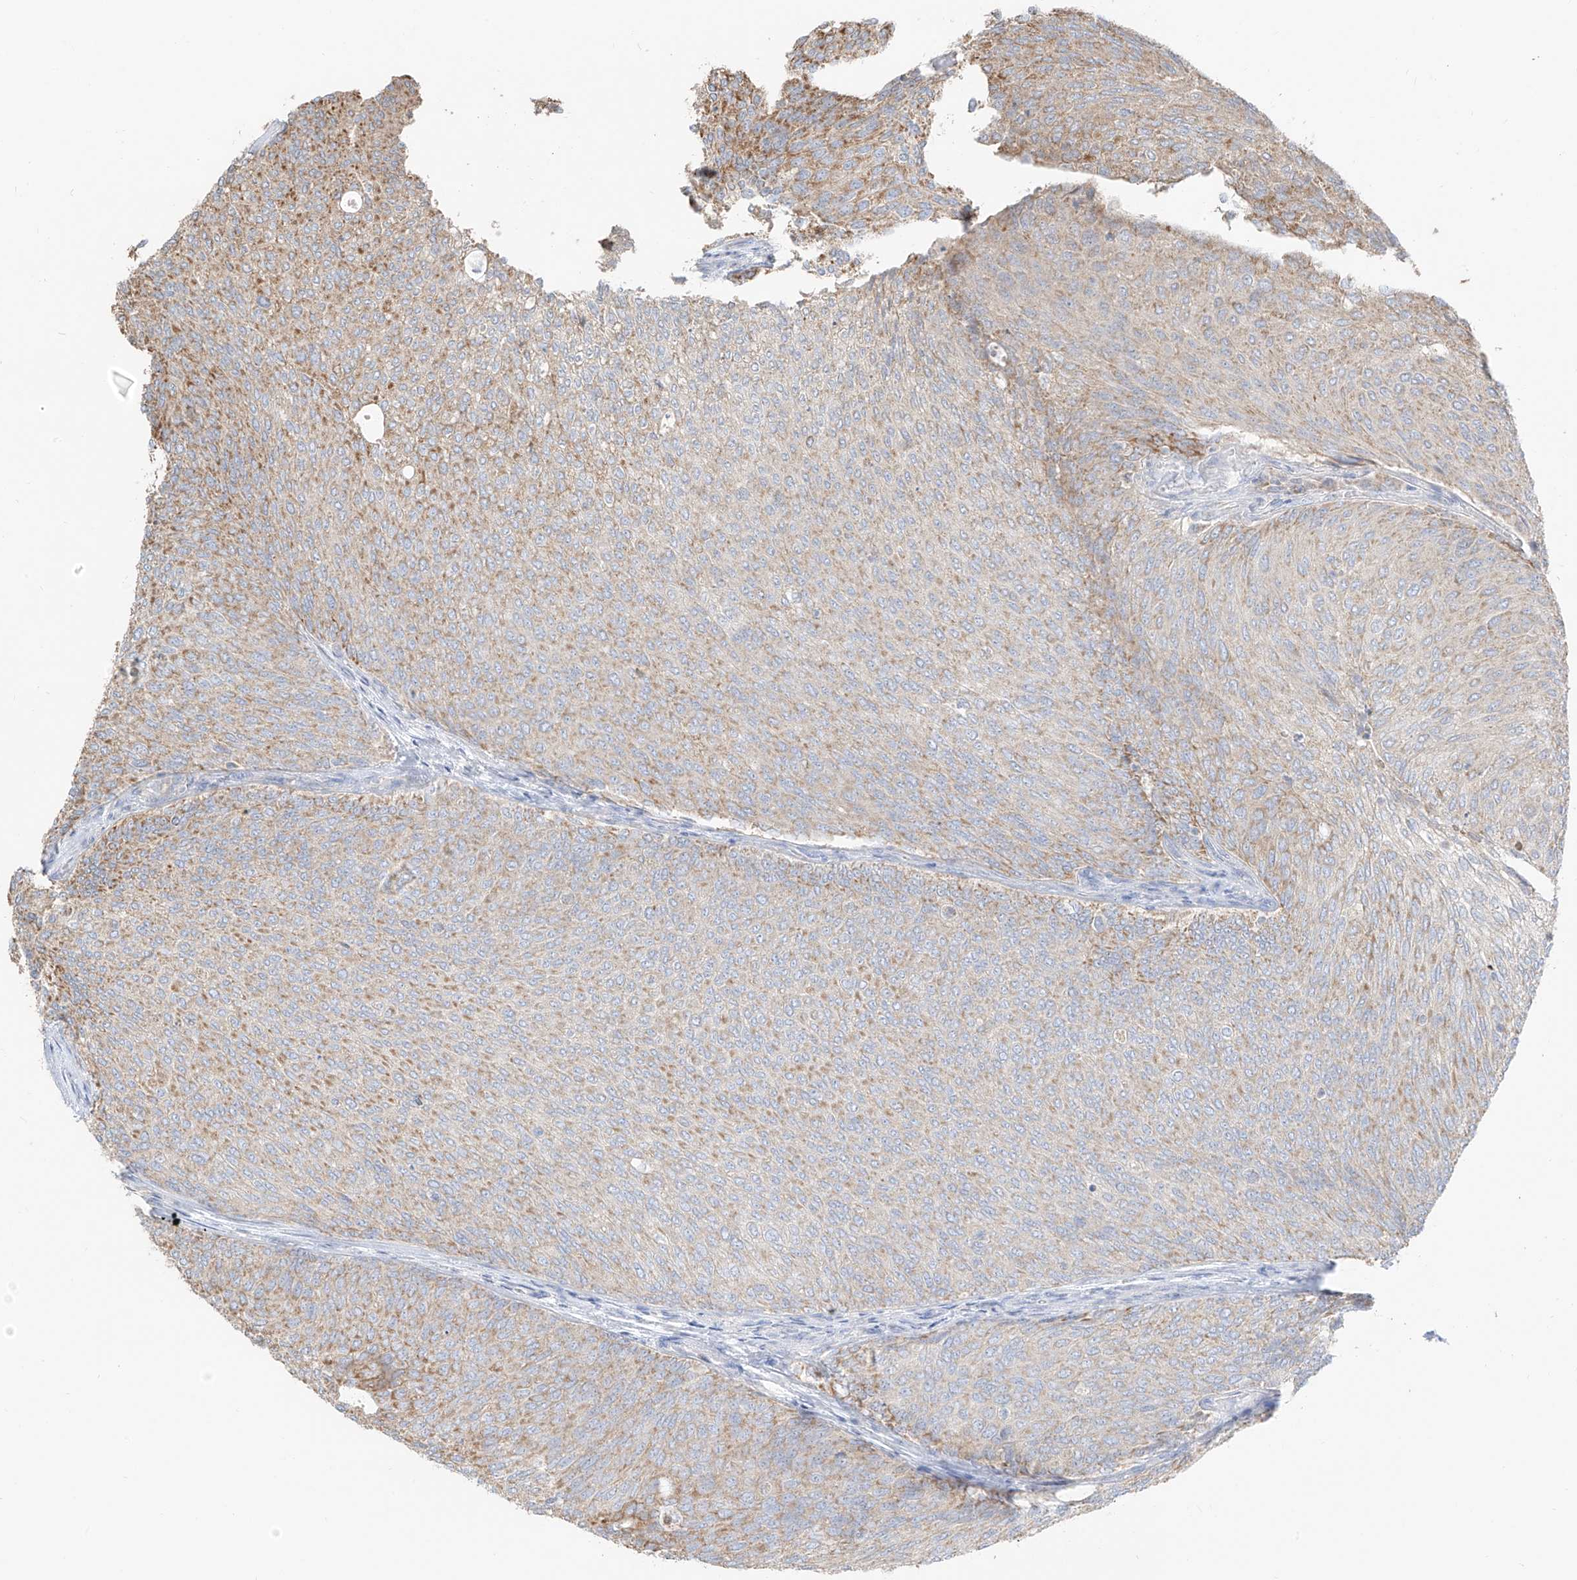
{"staining": {"intensity": "weak", "quantity": "25%-75%", "location": "cytoplasmic/membranous"}, "tissue": "urothelial cancer", "cell_type": "Tumor cells", "image_type": "cancer", "snomed": [{"axis": "morphology", "description": "Urothelial carcinoma, Low grade"}, {"axis": "topography", "description": "Urinary bladder"}], "caption": "Immunohistochemical staining of low-grade urothelial carcinoma shows weak cytoplasmic/membranous protein expression in approximately 25%-75% of tumor cells. The protein of interest is stained brown, and the nuclei are stained in blue (DAB IHC with brightfield microscopy, high magnification).", "gene": "ETHE1", "patient": {"sex": "female", "age": 79}}